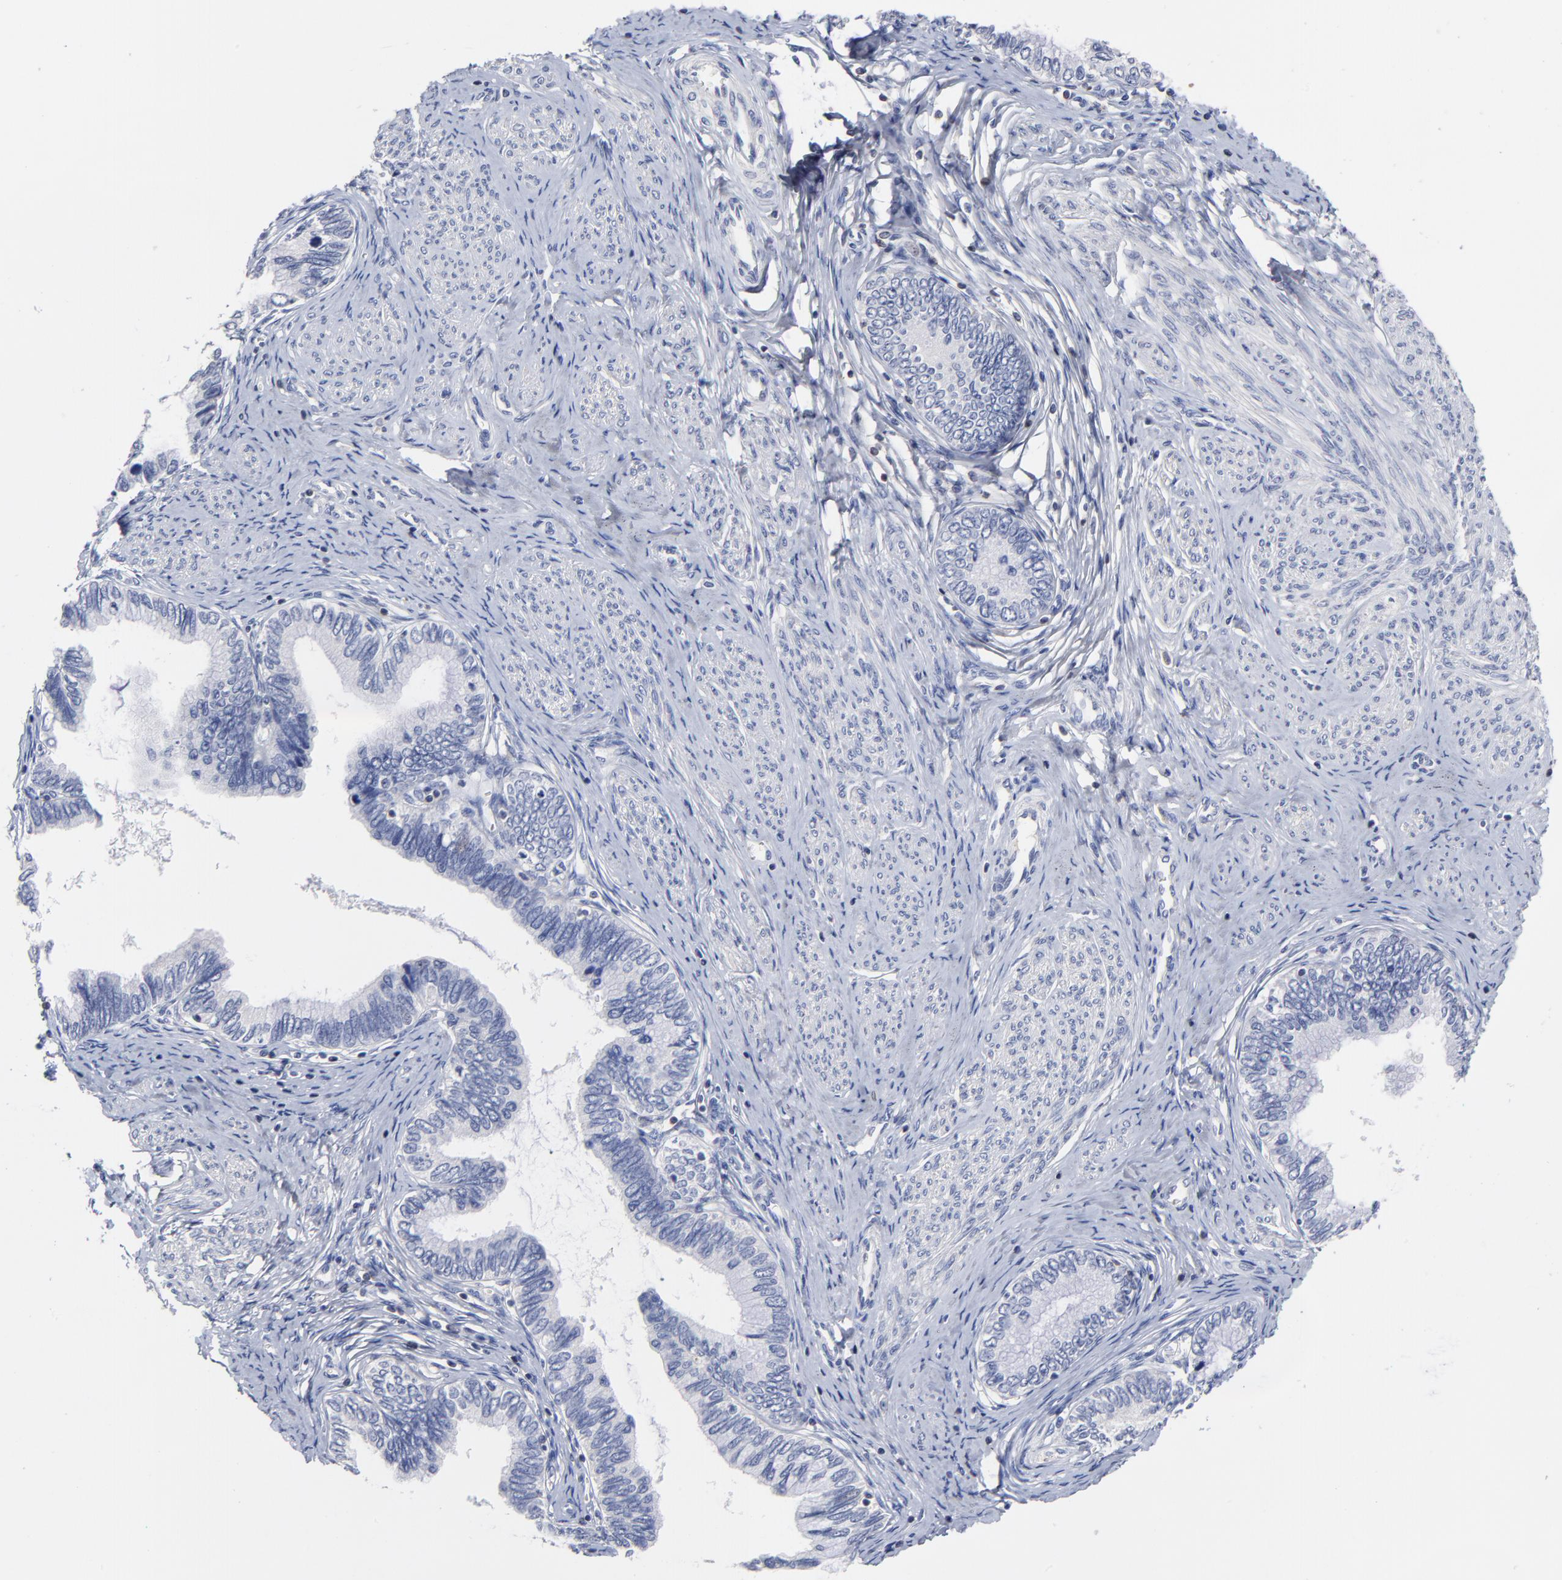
{"staining": {"intensity": "negative", "quantity": "none", "location": "none"}, "tissue": "cervical cancer", "cell_type": "Tumor cells", "image_type": "cancer", "snomed": [{"axis": "morphology", "description": "Adenocarcinoma, NOS"}, {"axis": "topography", "description": "Cervix"}], "caption": "A histopathology image of human cervical cancer (adenocarcinoma) is negative for staining in tumor cells.", "gene": "TRAT1", "patient": {"sex": "female", "age": 49}}